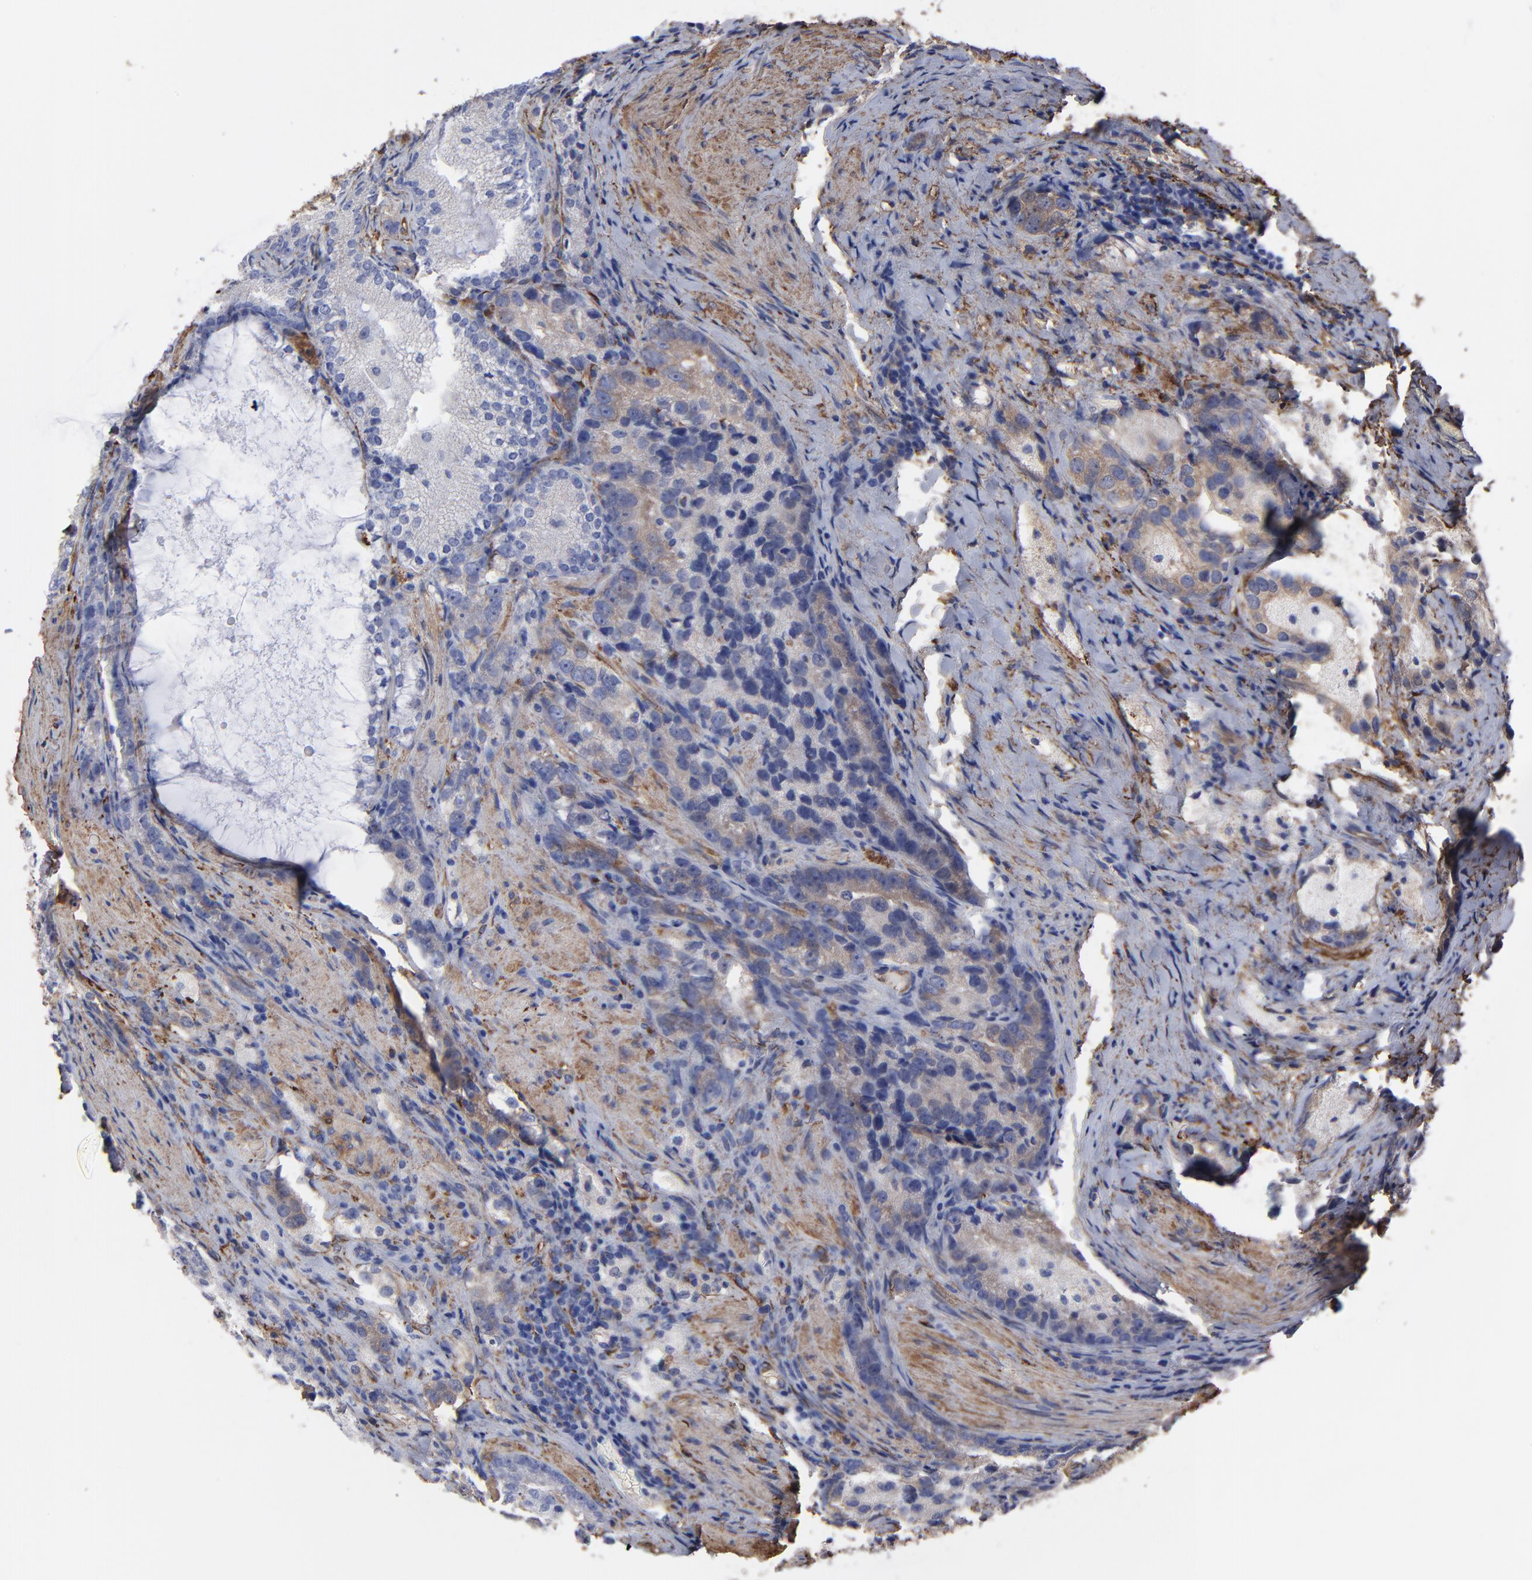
{"staining": {"intensity": "weak", "quantity": "25%-75%", "location": "cytoplasmic/membranous"}, "tissue": "prostate cancer", "cell_type": "Tumor cells", "image_type": "cancer", "snomed": [{"axis": "morphology", "description": "Adenocarcinoma, High grade"}, {"axis": "topography", "description": "Prostate"}], "caption": "This photomicrograph demonstrates immunohistochemistry staining of human adenocarcinoma (high-grade) (prostate), with low weak cytoplasmic/membranous expression in about 25%-75% of tumor cells.", "gene": "CILP", "patient": {"sex": "male", "age": 63}}